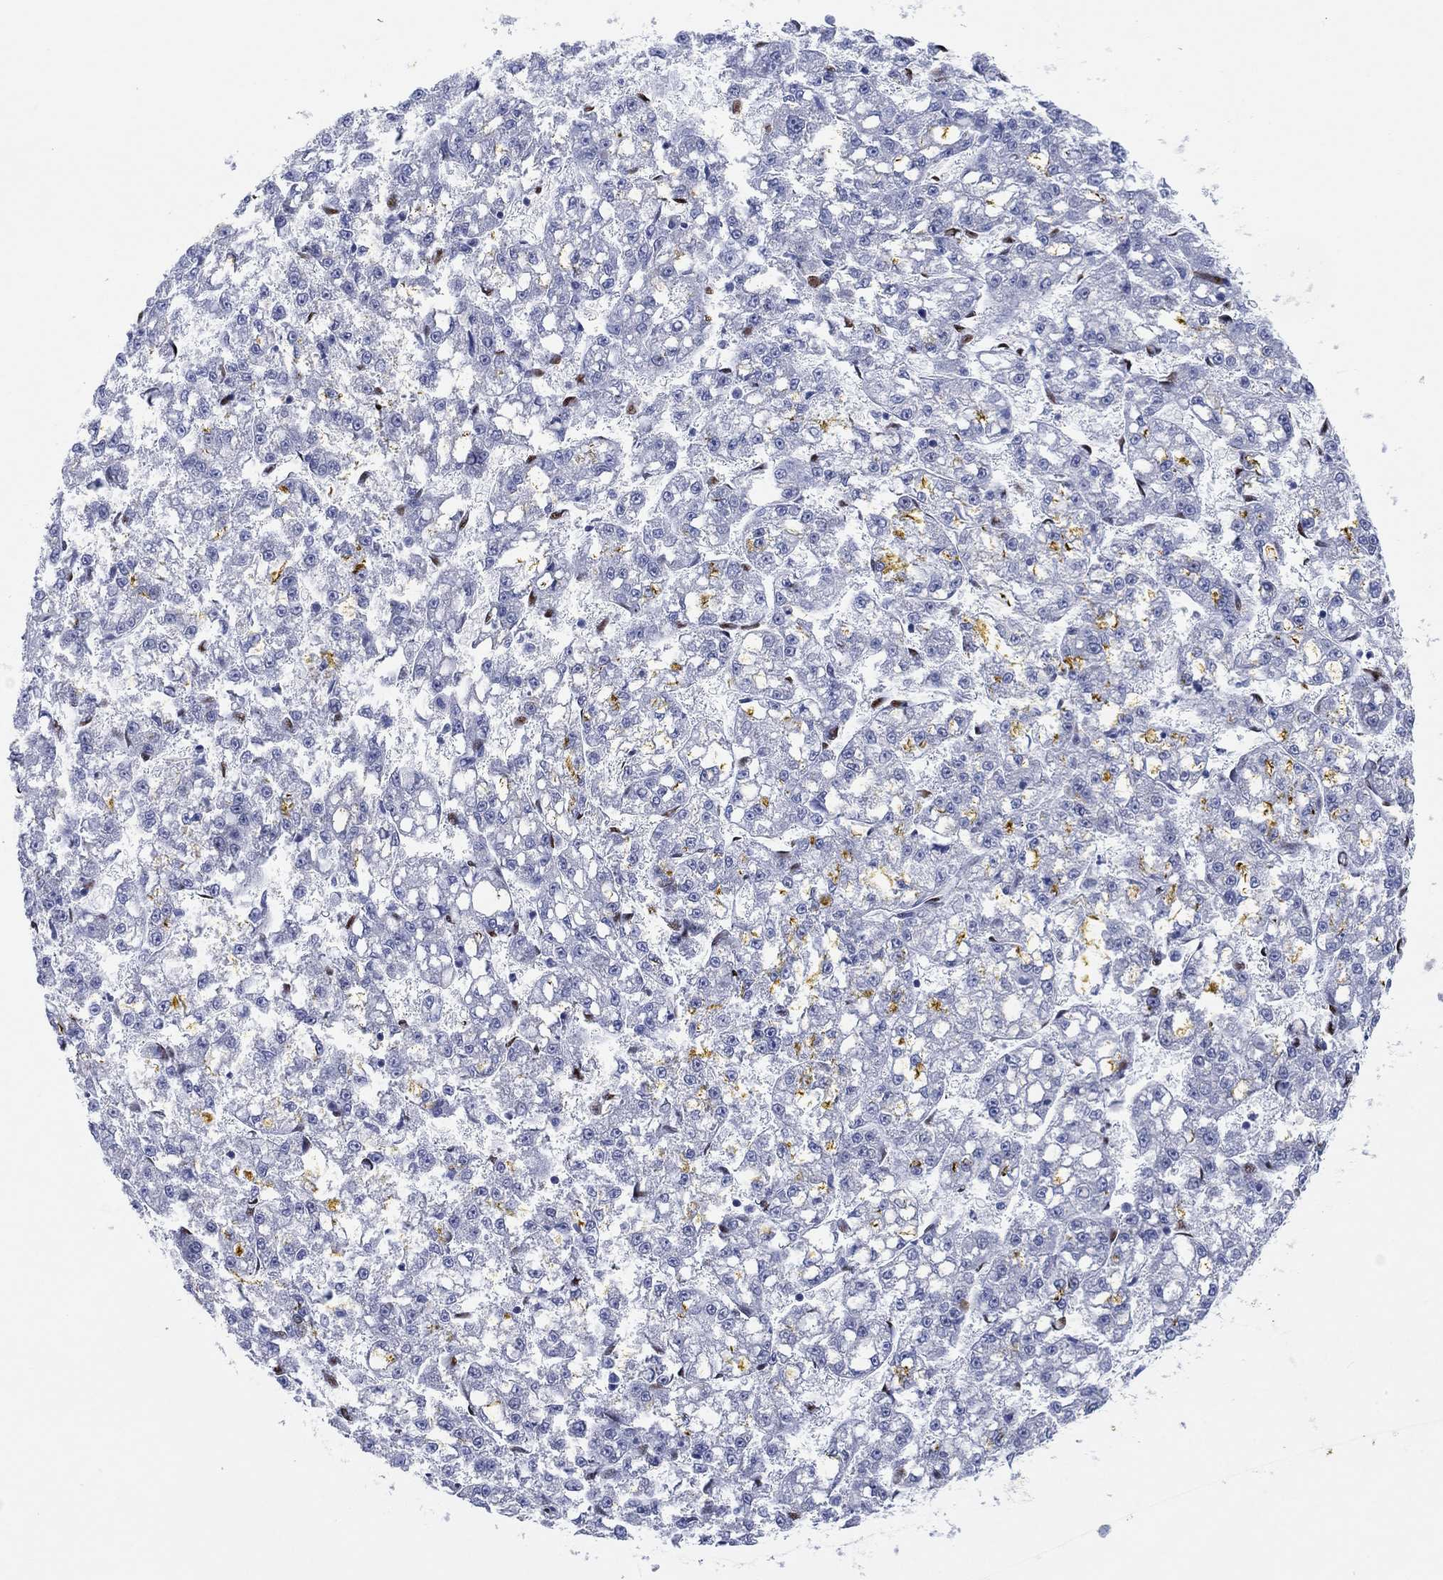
{"staining": {"intensity": "negative", "quantity": "none", "location": "none"}, "tissue": "liver cancer", "cell_type": "Tumor cells", "image_type": "cancer", "snomed": [{"axis": "morphology", "description": "Carcinoma, Hepatocellular, NOS"}, {"axis": "topography", "description": "Liver"}], "caption": "High power microscopy photomicrograph of an immunohistochemistry micrograph of liver hepatocellular carcinoma, revealing no significant staining in tumor cells.", "gene": "ZEB1", "patient": {"sex": "female", "age": 65}}